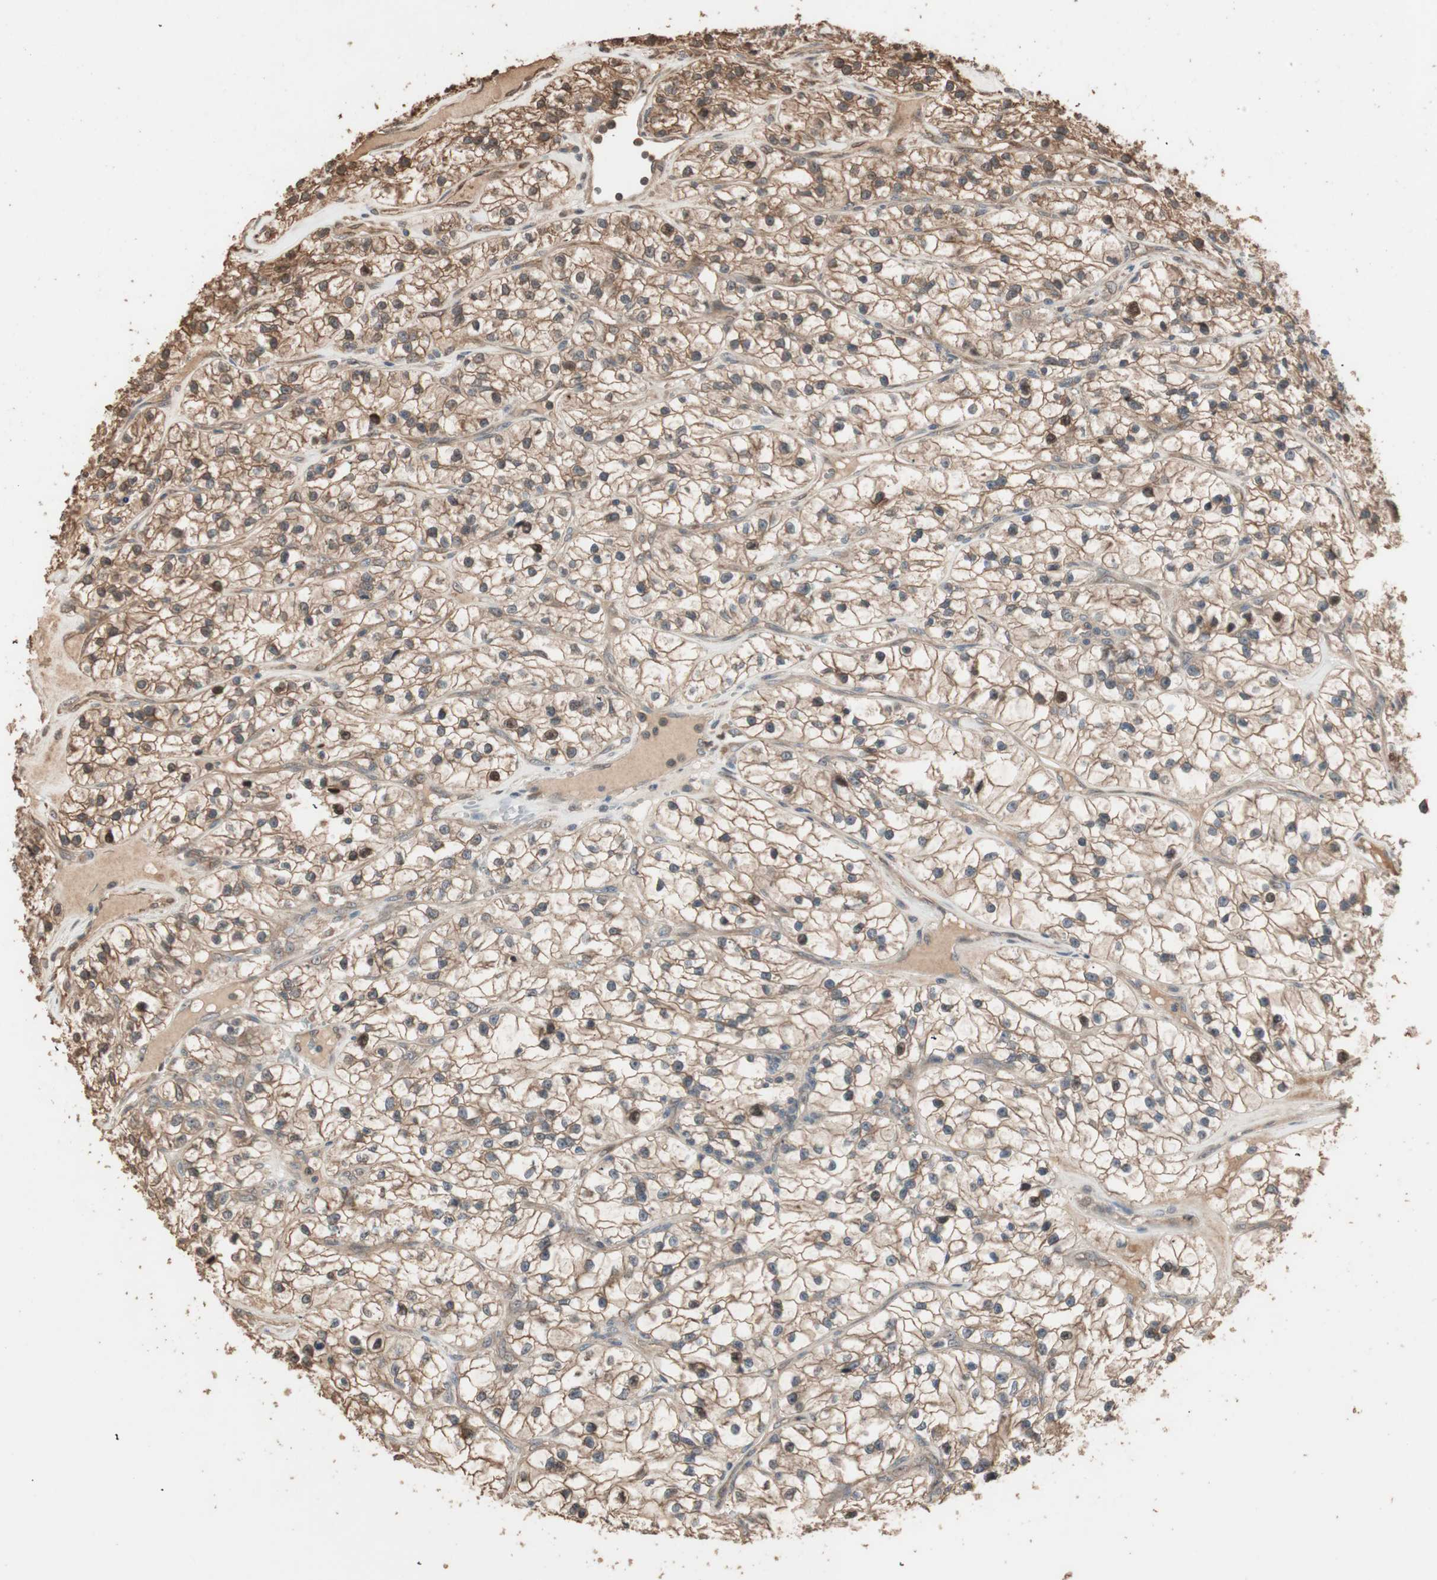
{"staining": {"intensity": "moderate", "quantity": ">75%", "location": "cytoplasmic/membranous,nuclear"}, "tissue": "renal cancer", "cell_type": "Tumor cells", "image_type": "cancer", "snomed": [{"axis": "morphology", "description": "Adenocarcinoma, NOS"}, {"axis": "topography", "description": "Kidney"}], "caption": "Renal adenocarcinoma stained with a protein marker exhibits moderate staining in tumor cells.", "gene": "USP20", "patient": {"sex": "female", "age": 57}}